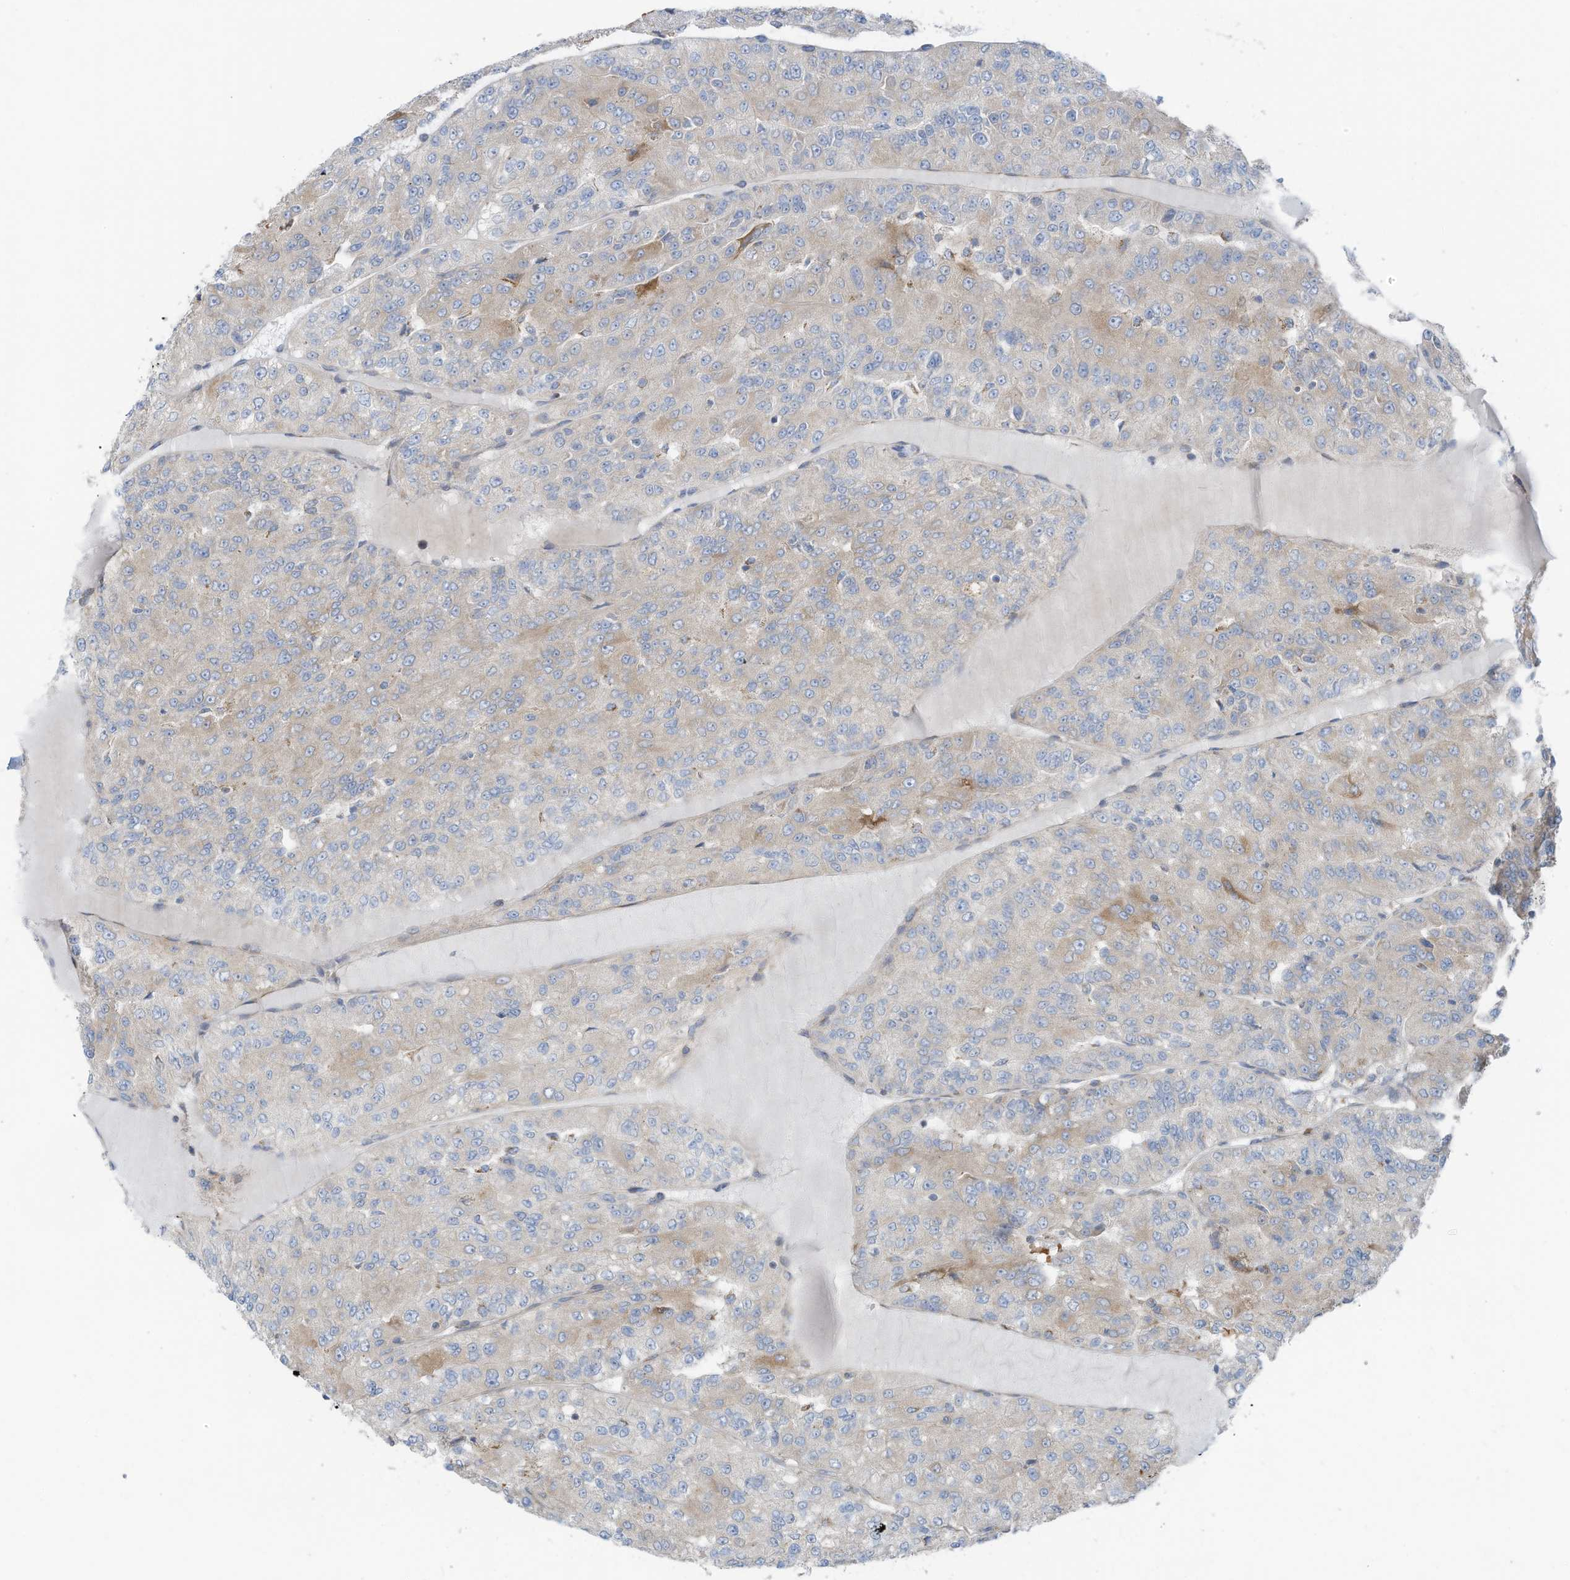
{"staining": {"intensity": "weak", "quantity": "<25%", "location": "cytoplasmic/membranous"}, "tissue": "renal cancer", "cell_type": "Tumor cells", "image_type": "cancer", "snomed": [{"axis": "morphology", "description": "Adenocarcinoma, NOS"}, {"axis": "topography", "description": "Kidney"}], "caption": "This is an immunohistochemistry (IHC) photomicrograph of renal adenocarcinoma. There is no expression in tumor cells.", "gene": "EOMES", "patient": {"sex": "female", "age": 63}}